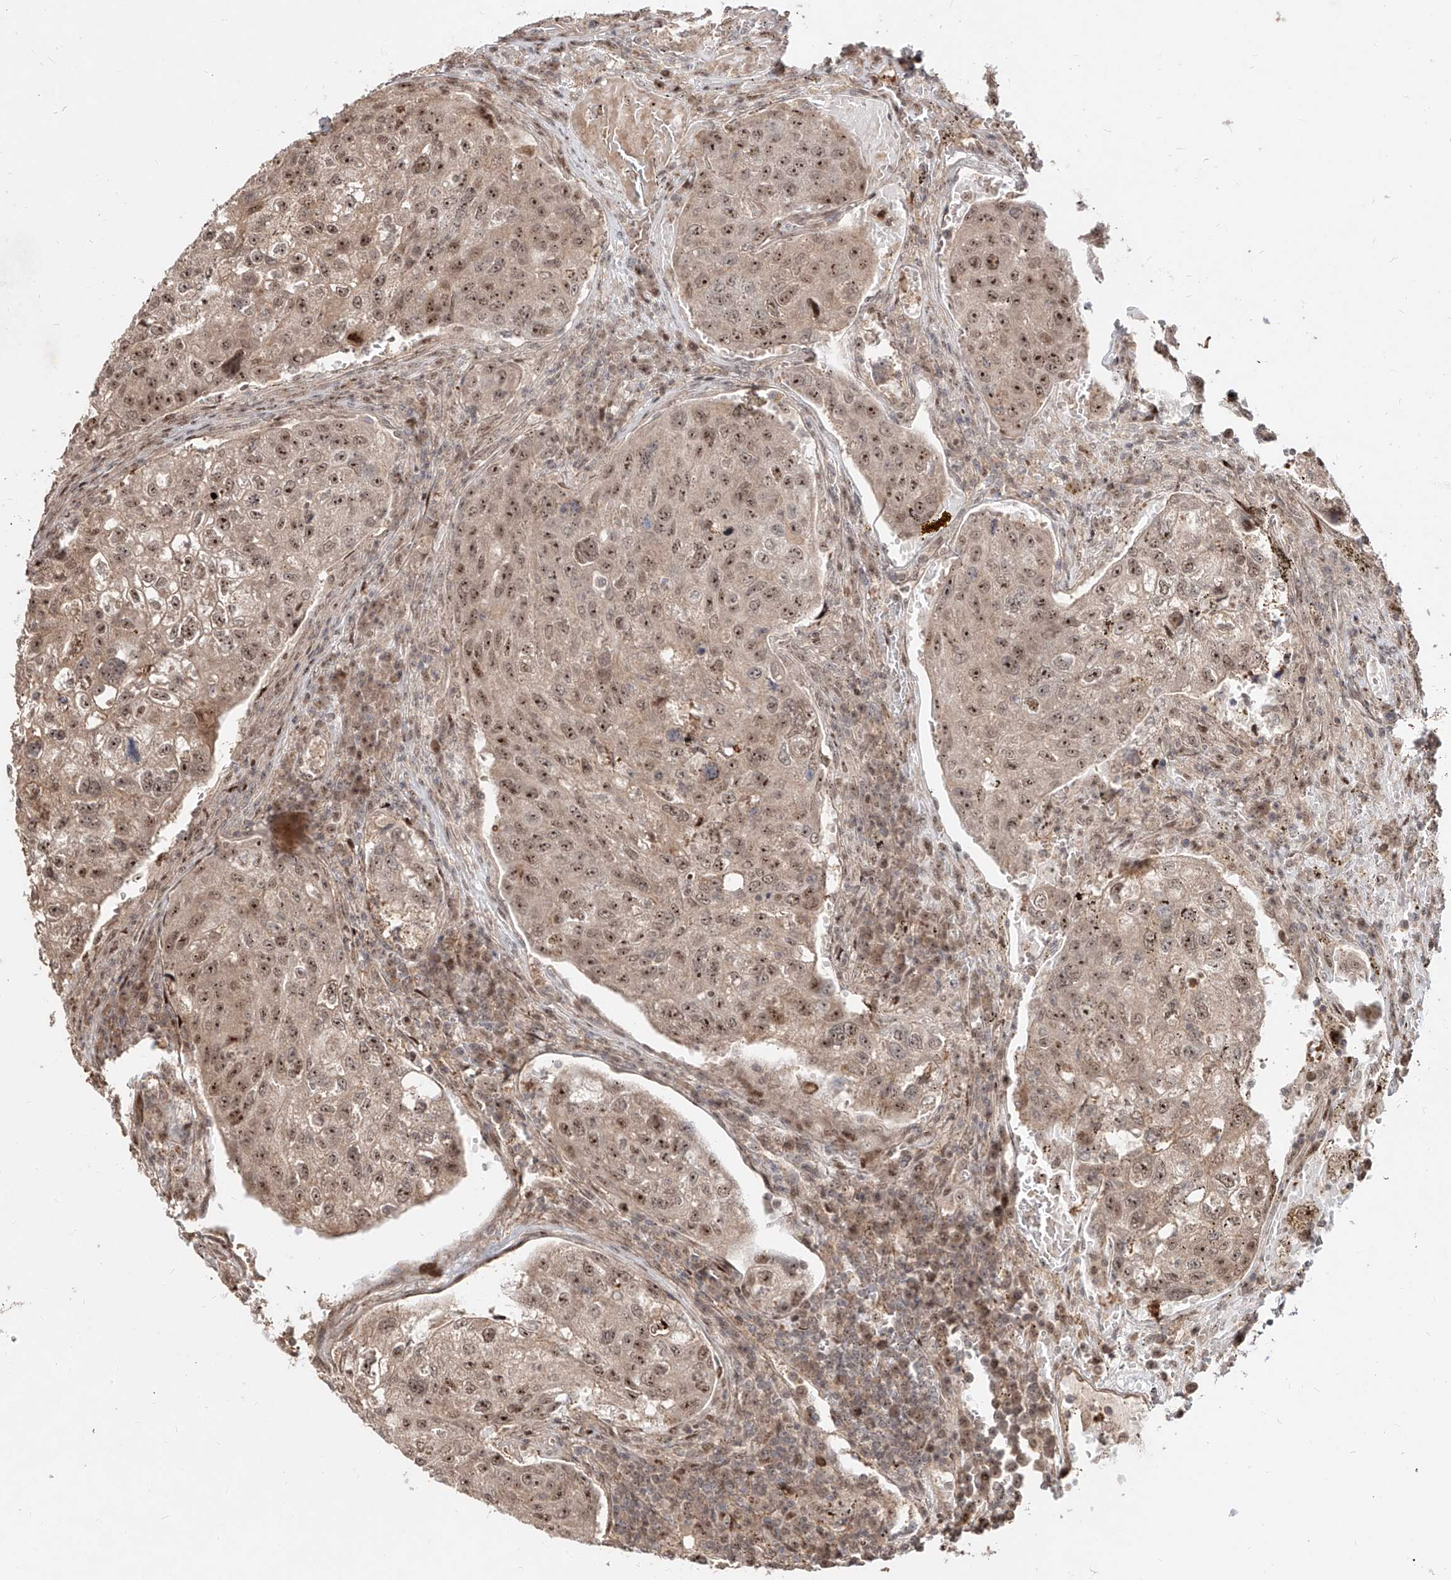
{"staining": {"intensity": "moderate", "quantity": ">75%", "location": "cytoplasmic/membranous,nuclear"}, "tissue": "urothelial cancer", "cell_type": "Tumor cells", "image_type": "cancer", "snomed": [{"axis": "morphology", "description": "Urothelial carcinoma, High grade"}, {"axis": "topography", "description": "Lymph node"}, {"axis": "topography", "description": "Urinary bladder"}], "caption": "A brown stain highlights moderate cytoplasmic/membranous and nuclear expression of a protein in human urothelial carcinoma (high-grade) tumor cells. Ihc stains the protein of interest in brown and the nuclei are stained blue.", "gene": "ZNF710", "patient": {"sex": "male", "age": 51}}